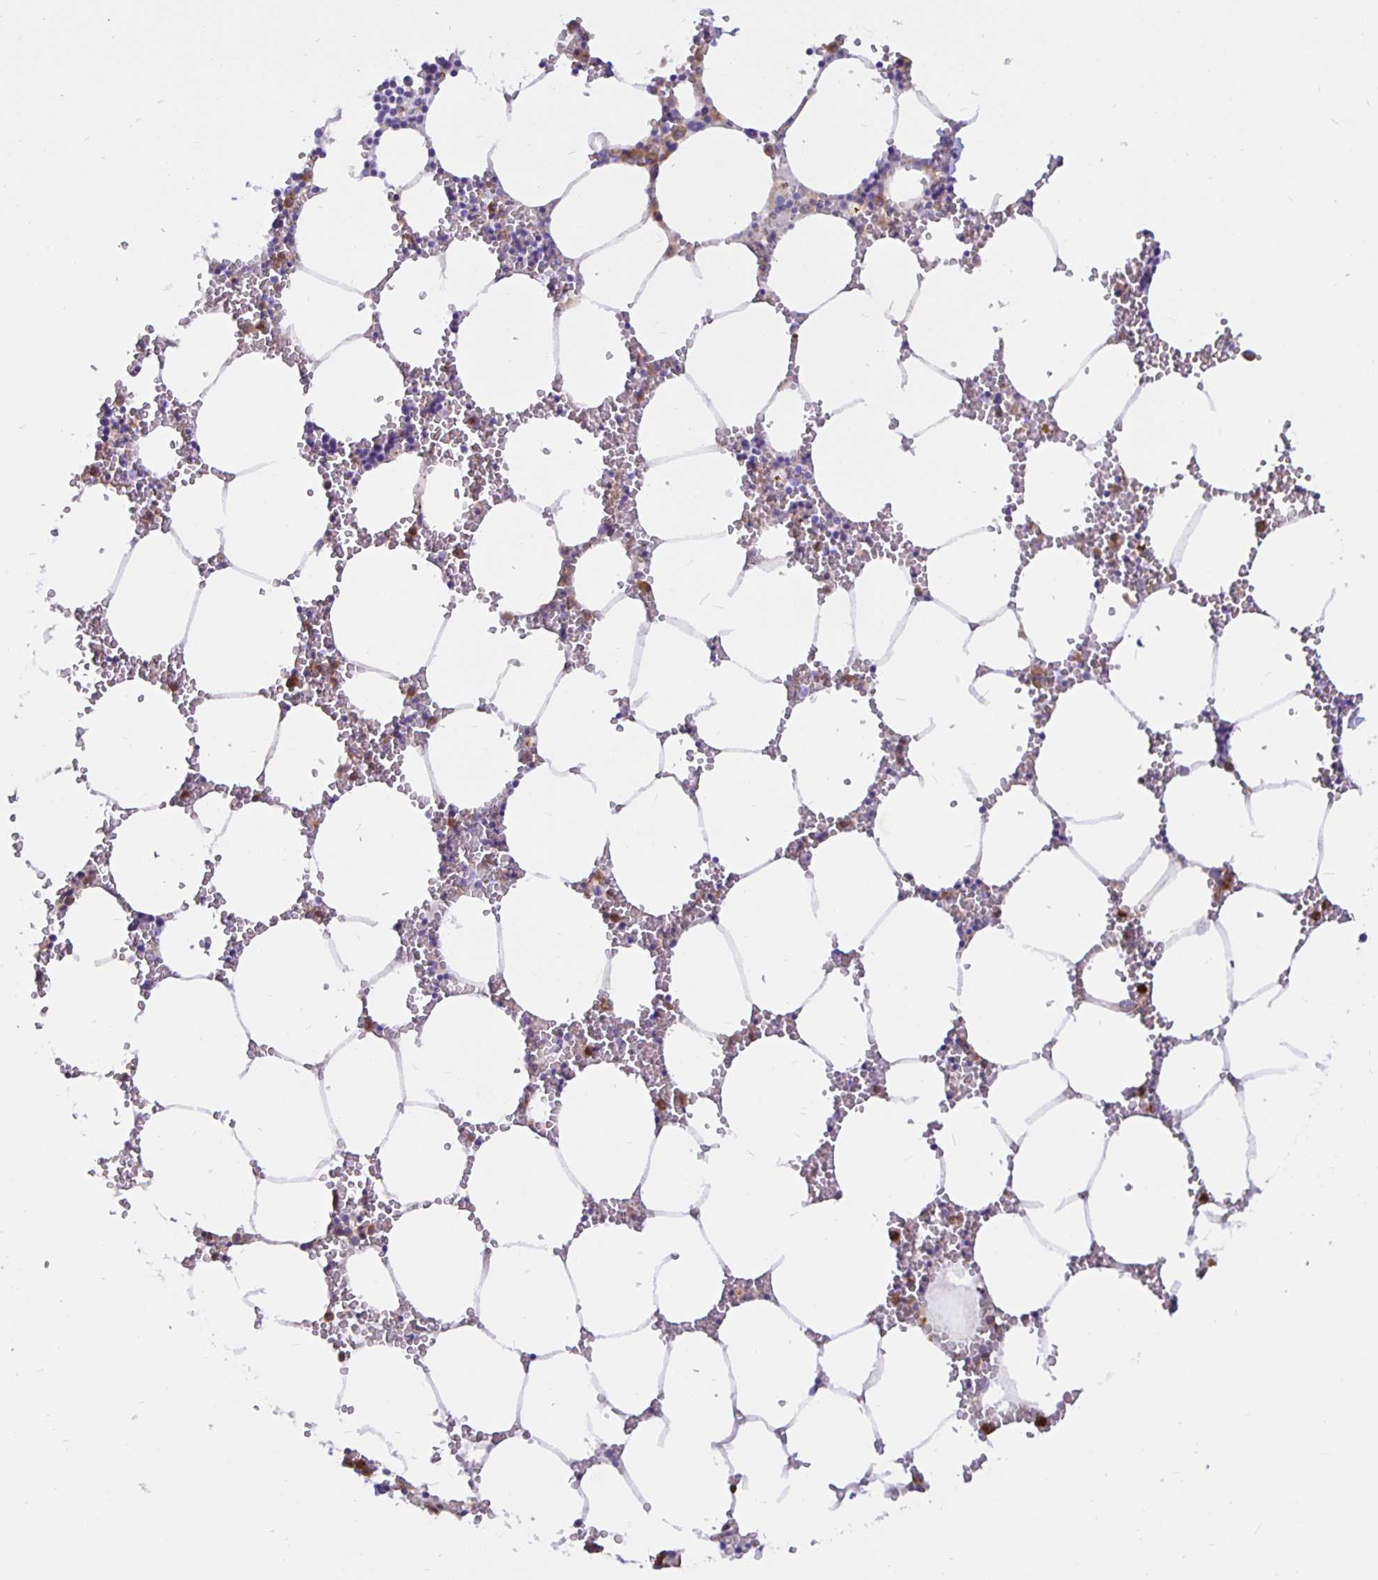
{"staining": {"intensity": "strong", "quantity": "<25%", "location": "cytoplasmic/membranous"}, "tissue": "bone marrow", "cell_type": "Hematopoietic cells", "image_type": "normal", "snomed": [{"axis": "morphology", "description": "Normal tissue, NOS"}, {"axis": "topography", "description": "Bone marrow"}], "caption": "Protein staining demonstrates strong cytoplasmic/membranous expression in approximately <25% of hematopoietic cells in benign bone marrow. (brown staining indicates protein expression, while blue staining denotes nuclei).", "gene": "DNAI2", "patient": {"sex": "male", "age": 54}}